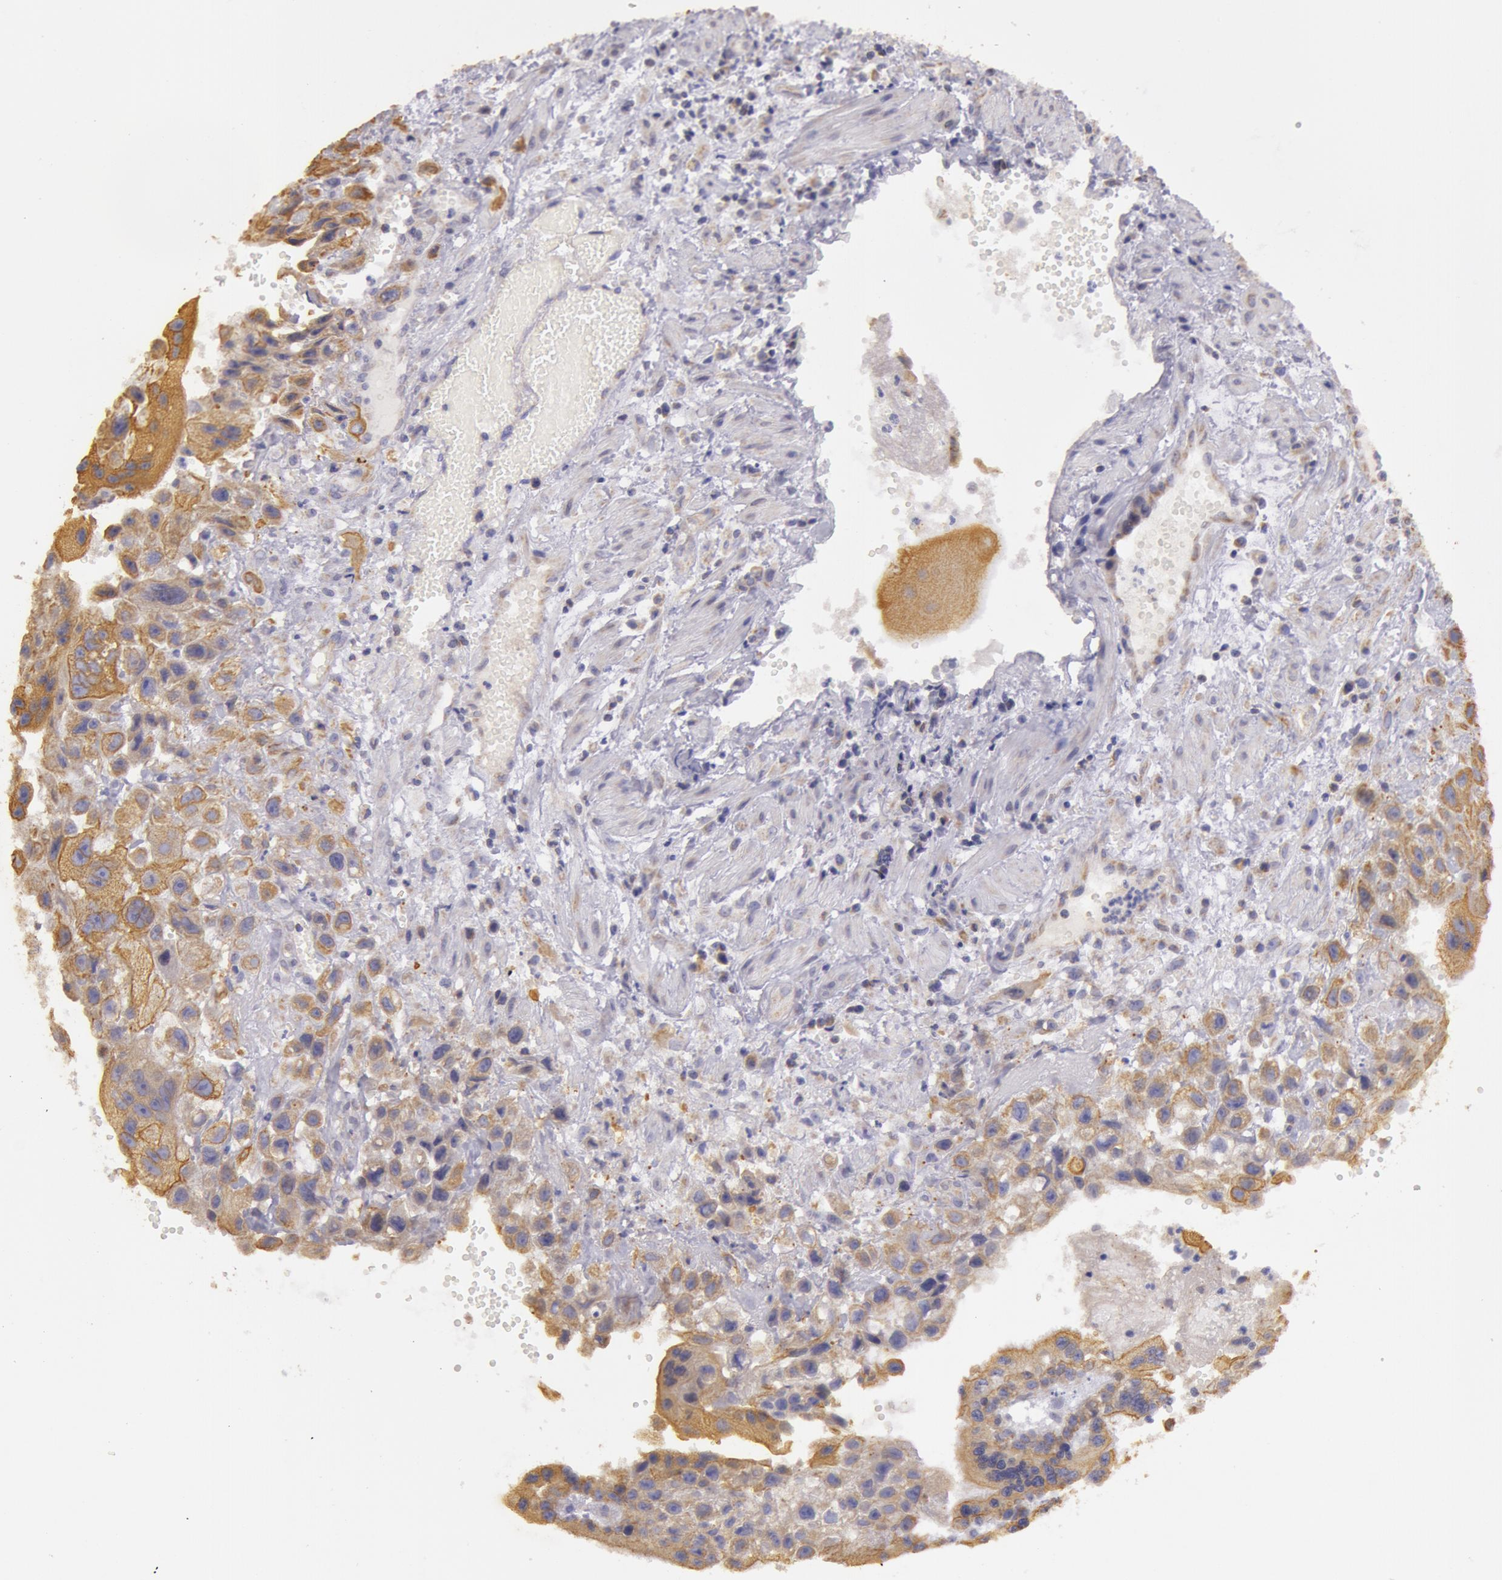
{"staining": {"intensity": "moderate", "quantity": ">75%", "location": "cytoplasmic/membranous"}, "tissue": "placenta", "cell_type": "Decidual cells", "image_type": "normal", "snomed": [{"axis": "morphology", "description": "Normal tissue, NOS"}, {"axis": "topography", "description": "Placenta"}], "caption": "Protein staining reveals moderate cytoplasmic/membranous staining in approximately >75% of decidual cells in unremarkable placenta. The staining was performed using DAB, with brown indicating positive protein expression. Nuclei are stained blue with hematoxylin.", "gene": "KRT18", "patient": {"sex": "female", "age": 34}}